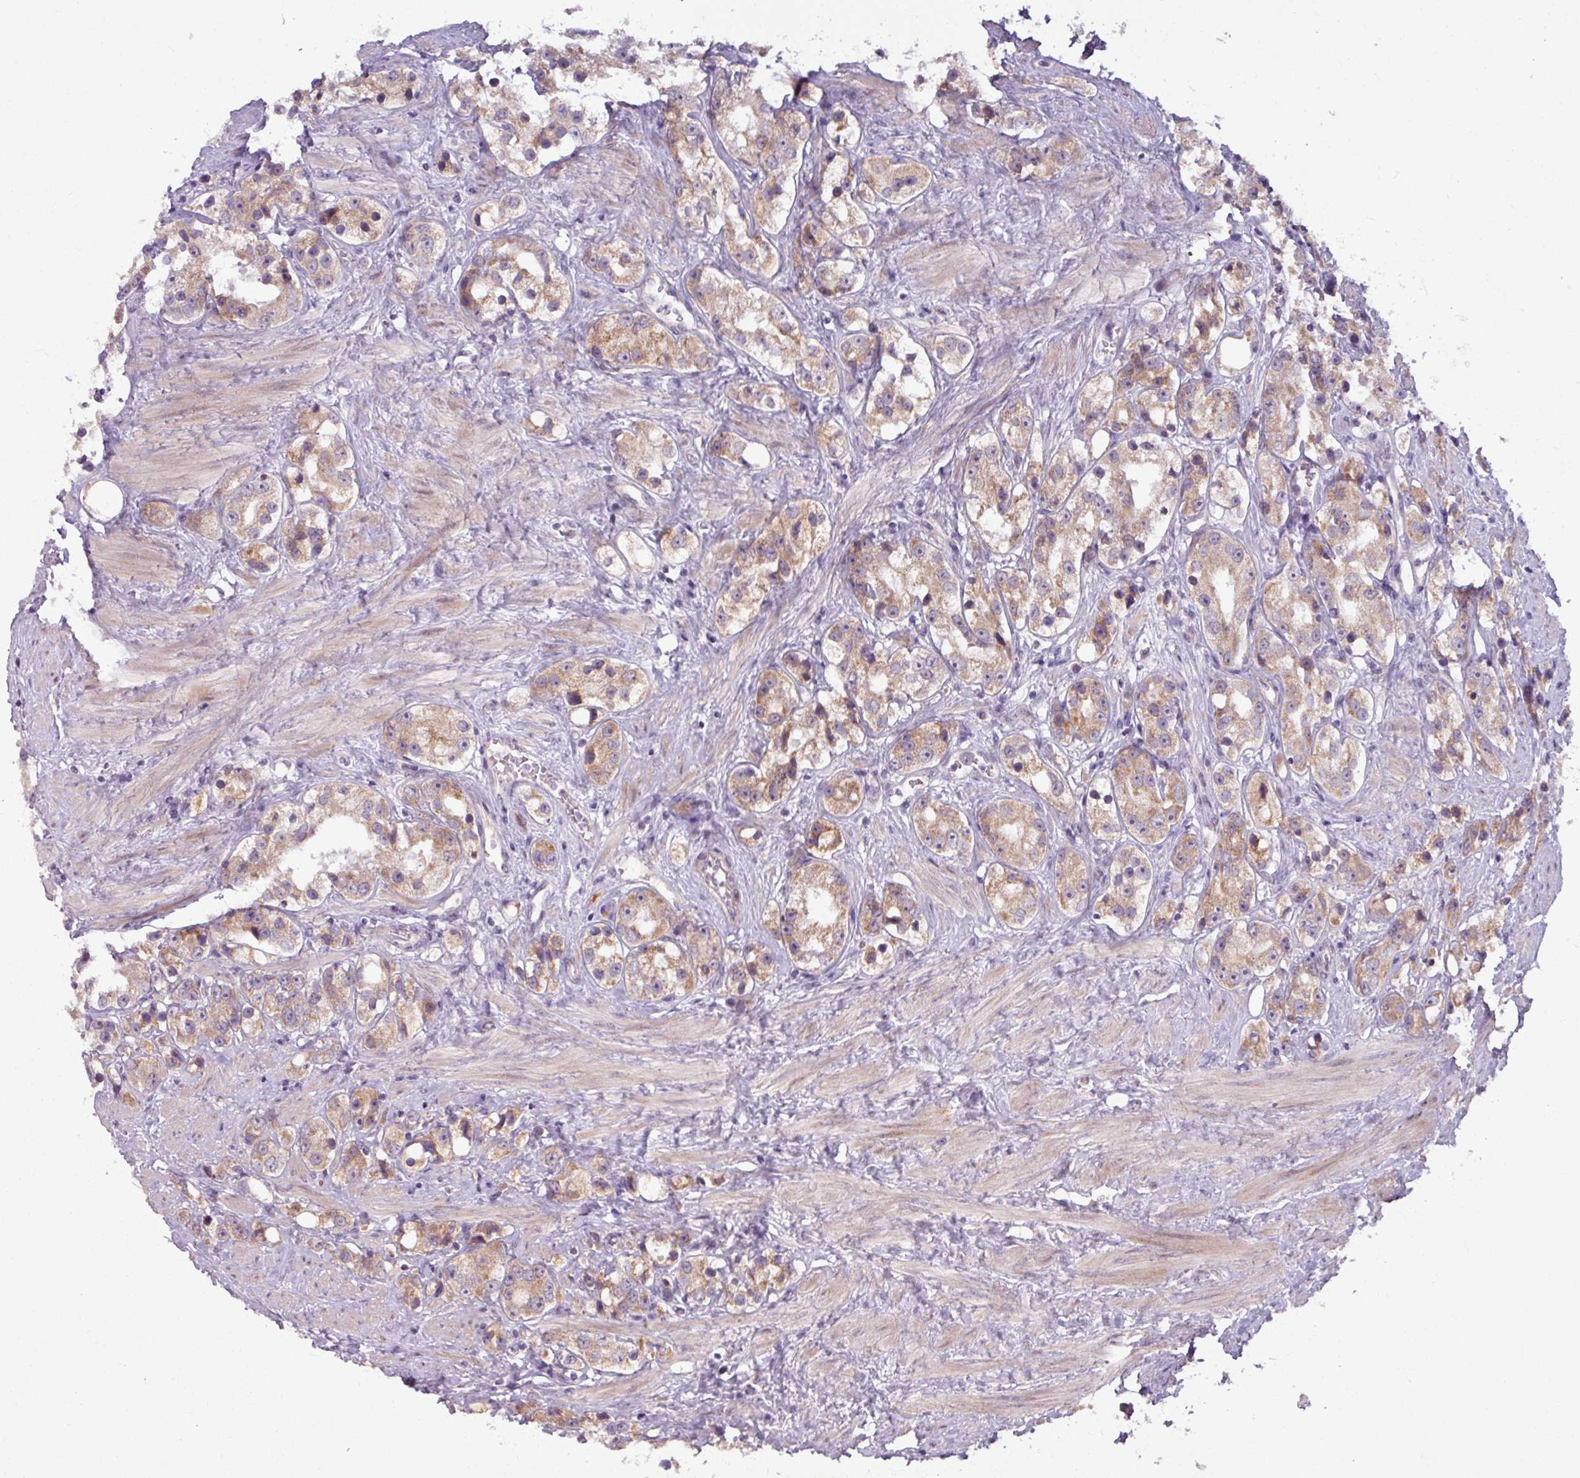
{"staining": {"intensity": "weak", "quantity": ">75%", "location": "cytoplasmic/membranous"}, "tissue": "prostate cancer", "cell_type": "Tumor cells", "image_type": "cancer", "snomed": [{"axis": "morphology", "description": "Adenocarcinoma, NOS"}, {"axis": "topography", "description": "Prostate"}], "caption": "Human adenocarcinoma (prostate) stained with a protein marker exhibits weak staining in tumor cells.", "gene": "OGFOD3", "patient": {"sex": "male", "age": 79}}